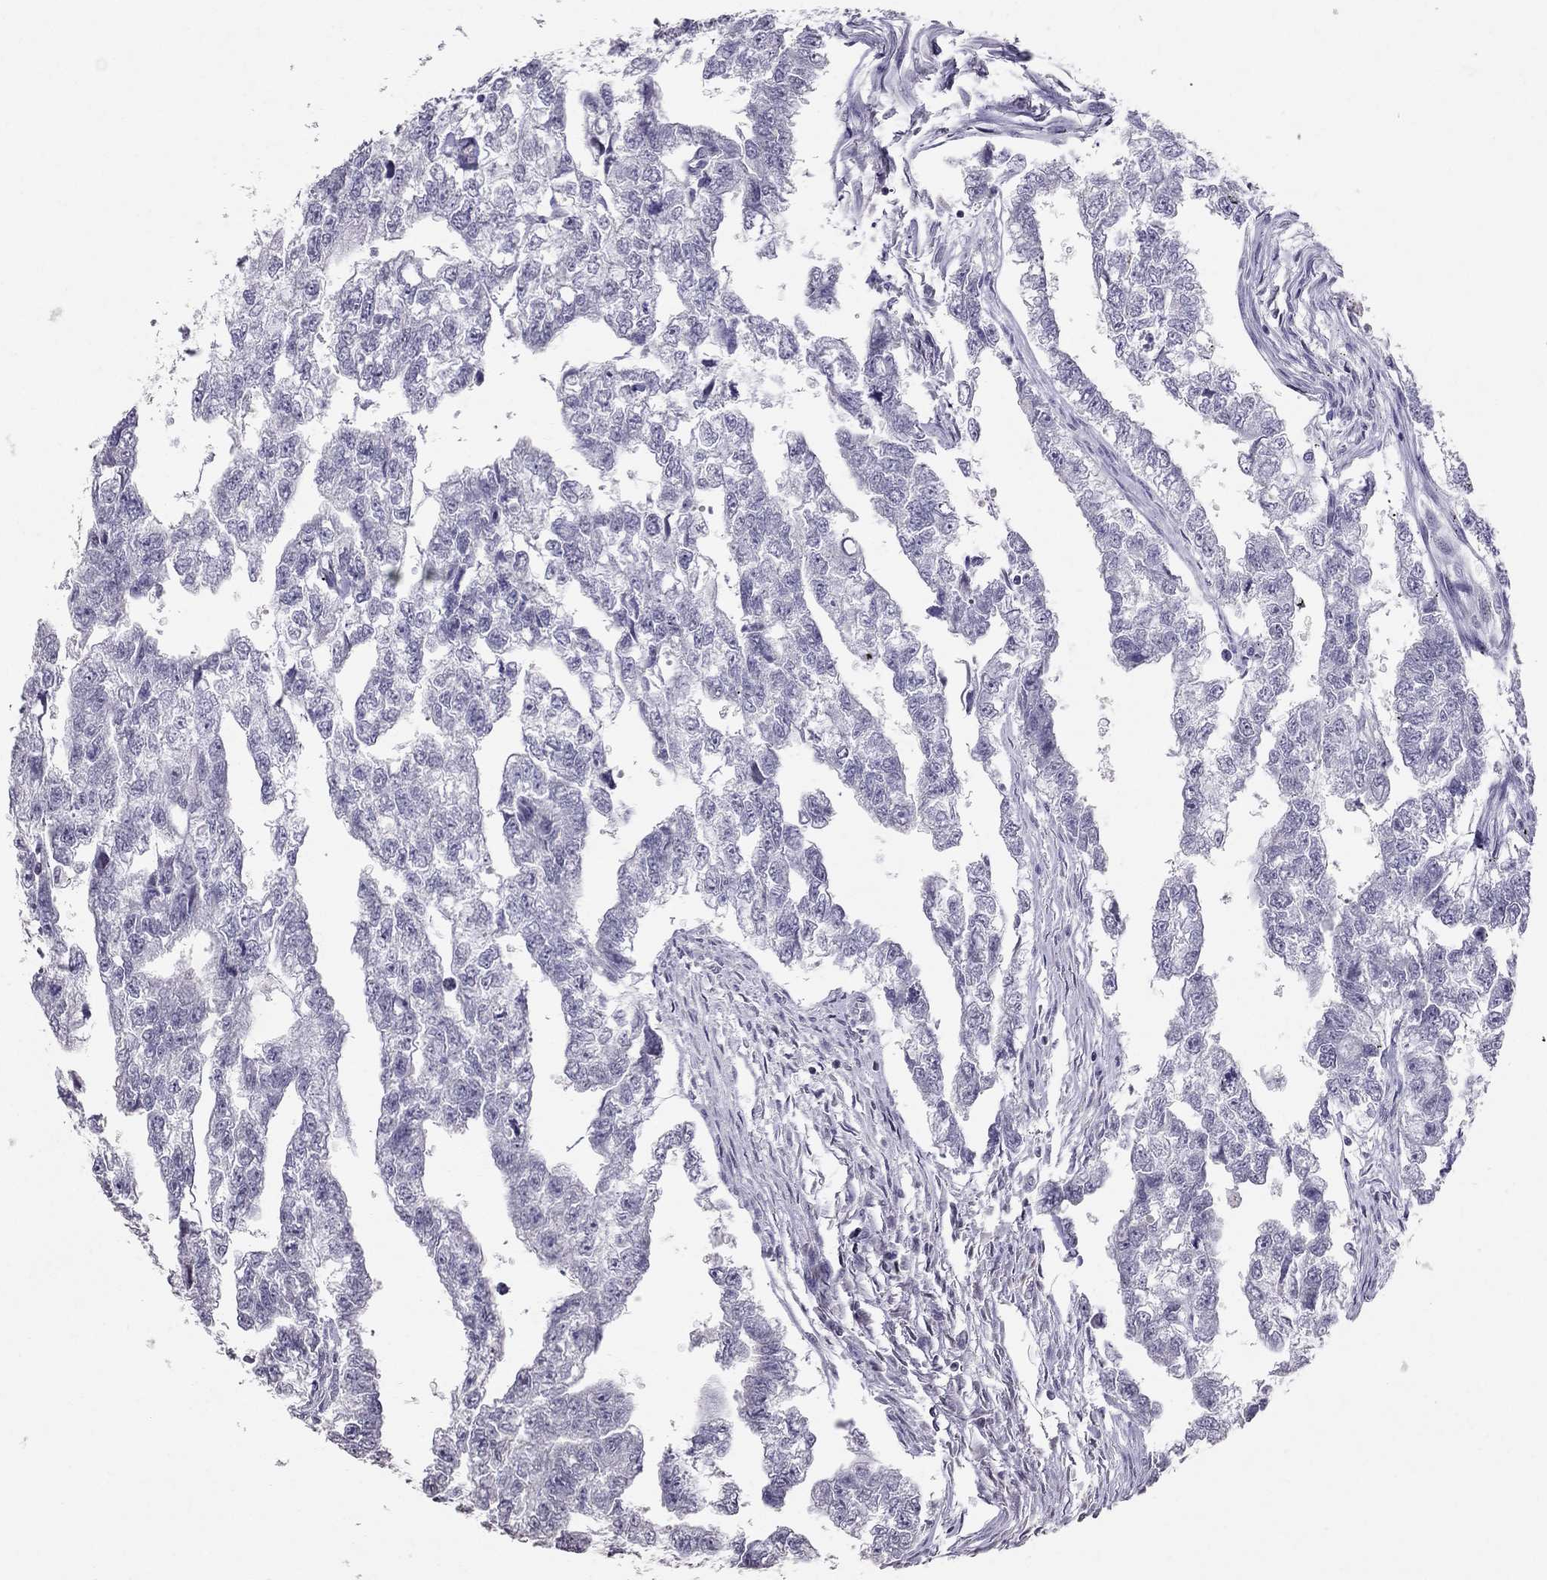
{"staining": {"intensity": "negative", "quantity": "none", "location": "none"}, "tissue": "testis cancer", "cell_type": "Tumor cells", "image_type": "cancer", "snomed": [{"axis": "morphology", "description": "Carcinoma, Embryonal, NOS"}, {"axis": "morphology", "description": "Teratoma, malignant, NOS"}, {"axis": "topography", "description": "Testis"}], "caption": "DAB immunohistochemical staining of testis cancer shows no significant expression in tumor cells.", "gene": "TSHB", "patient": {"sex": "male", "age": 44}}